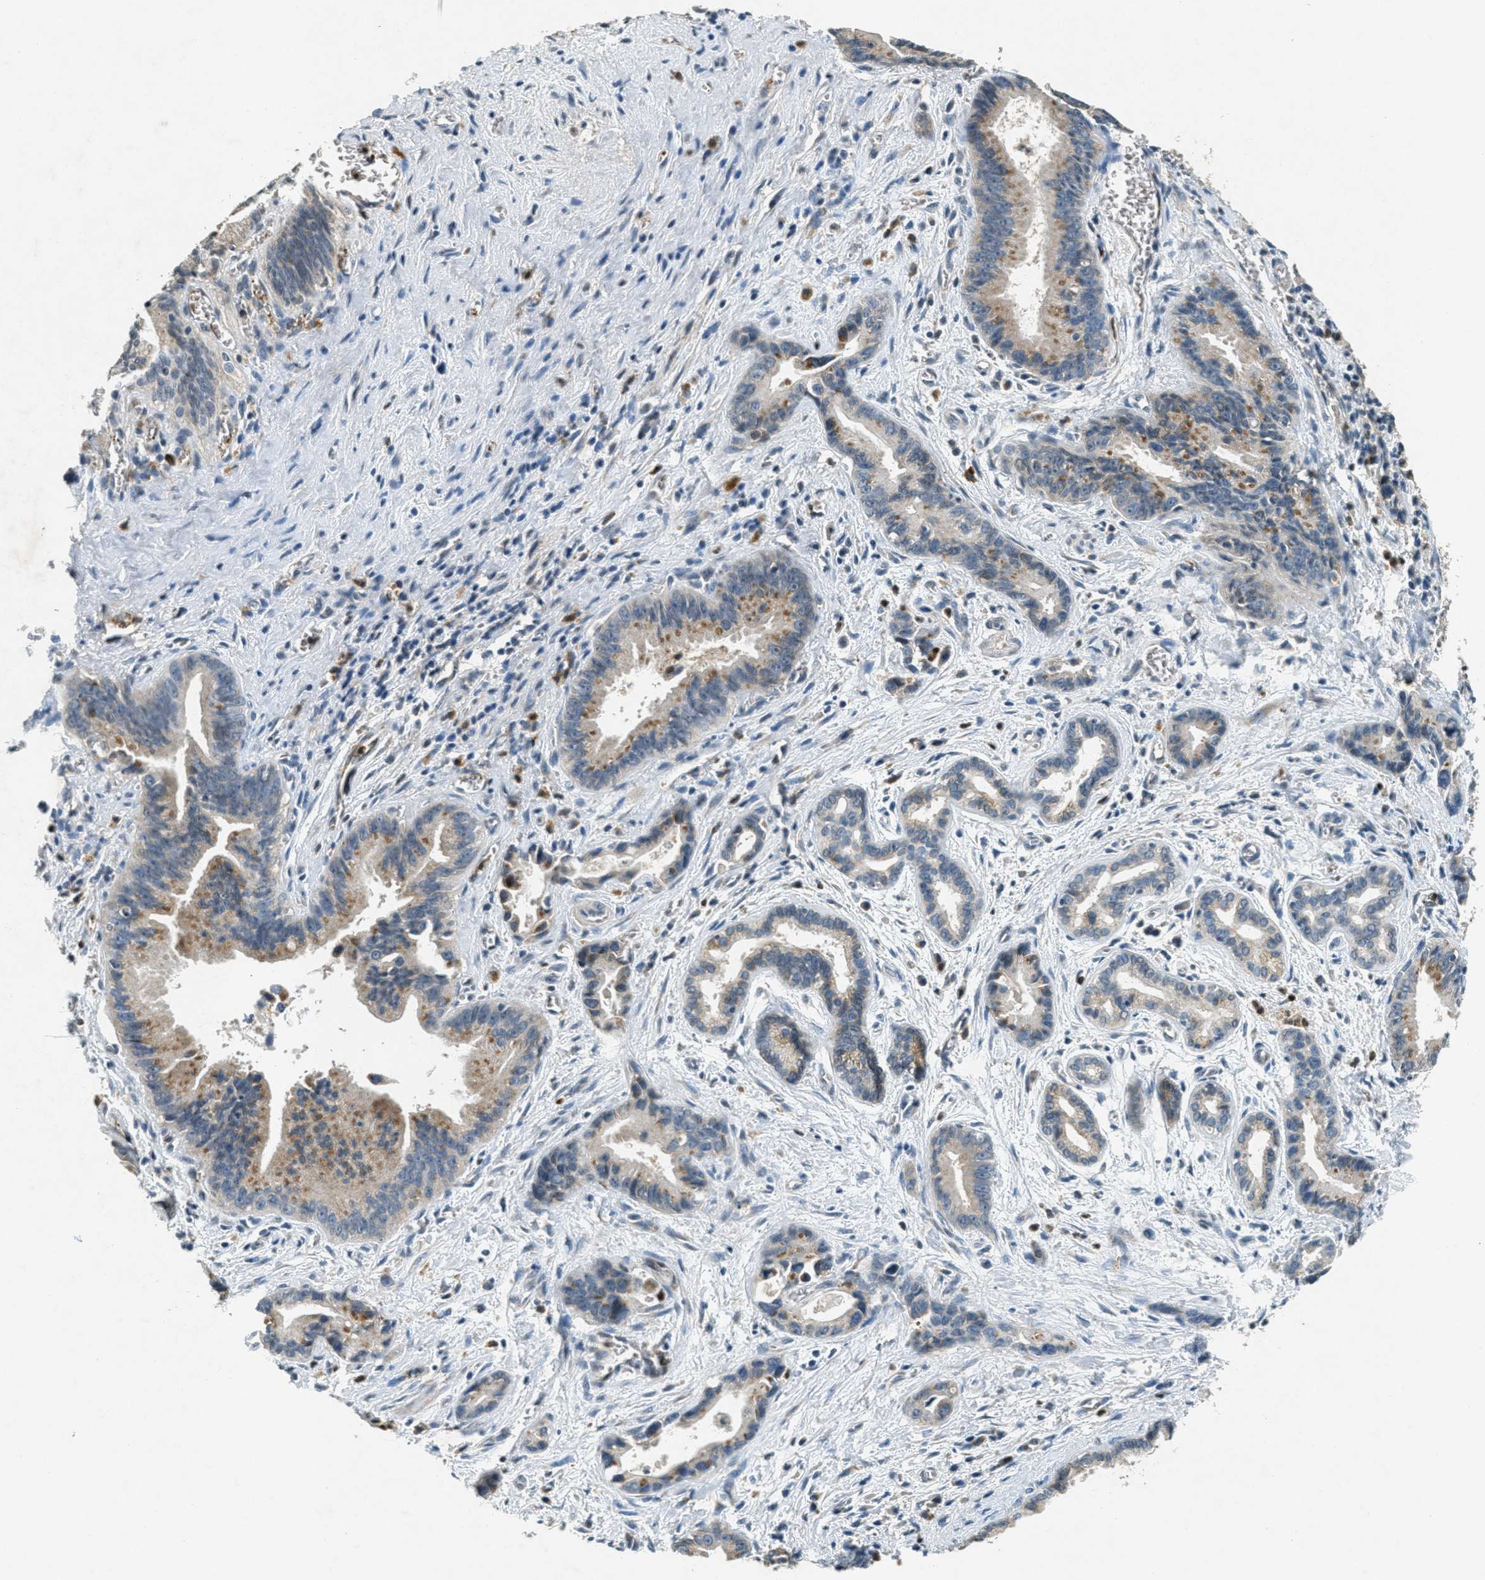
{"staining": {"intensity": "weak", "quantity": ">75%", "location": "cytoplasmic/membranous"}, "tissue": "liver cancer", "cell_type": "Tumor cells", "image_type": "cancer", "snomed": [{"axis": "morphology", "description": "Cholangiocarcinoma"}, {"axis": "topography", "description": "Liver"}], "caption": "Immunohistochemical staining of liver cancer (cholangiocarcinoma) shows low levels of weak cytoplasmic/membranous protein staining in approximately >75% of tumor cells.", "gene": "RAB3D", "patient": {"sex": "female", "age": 55}}